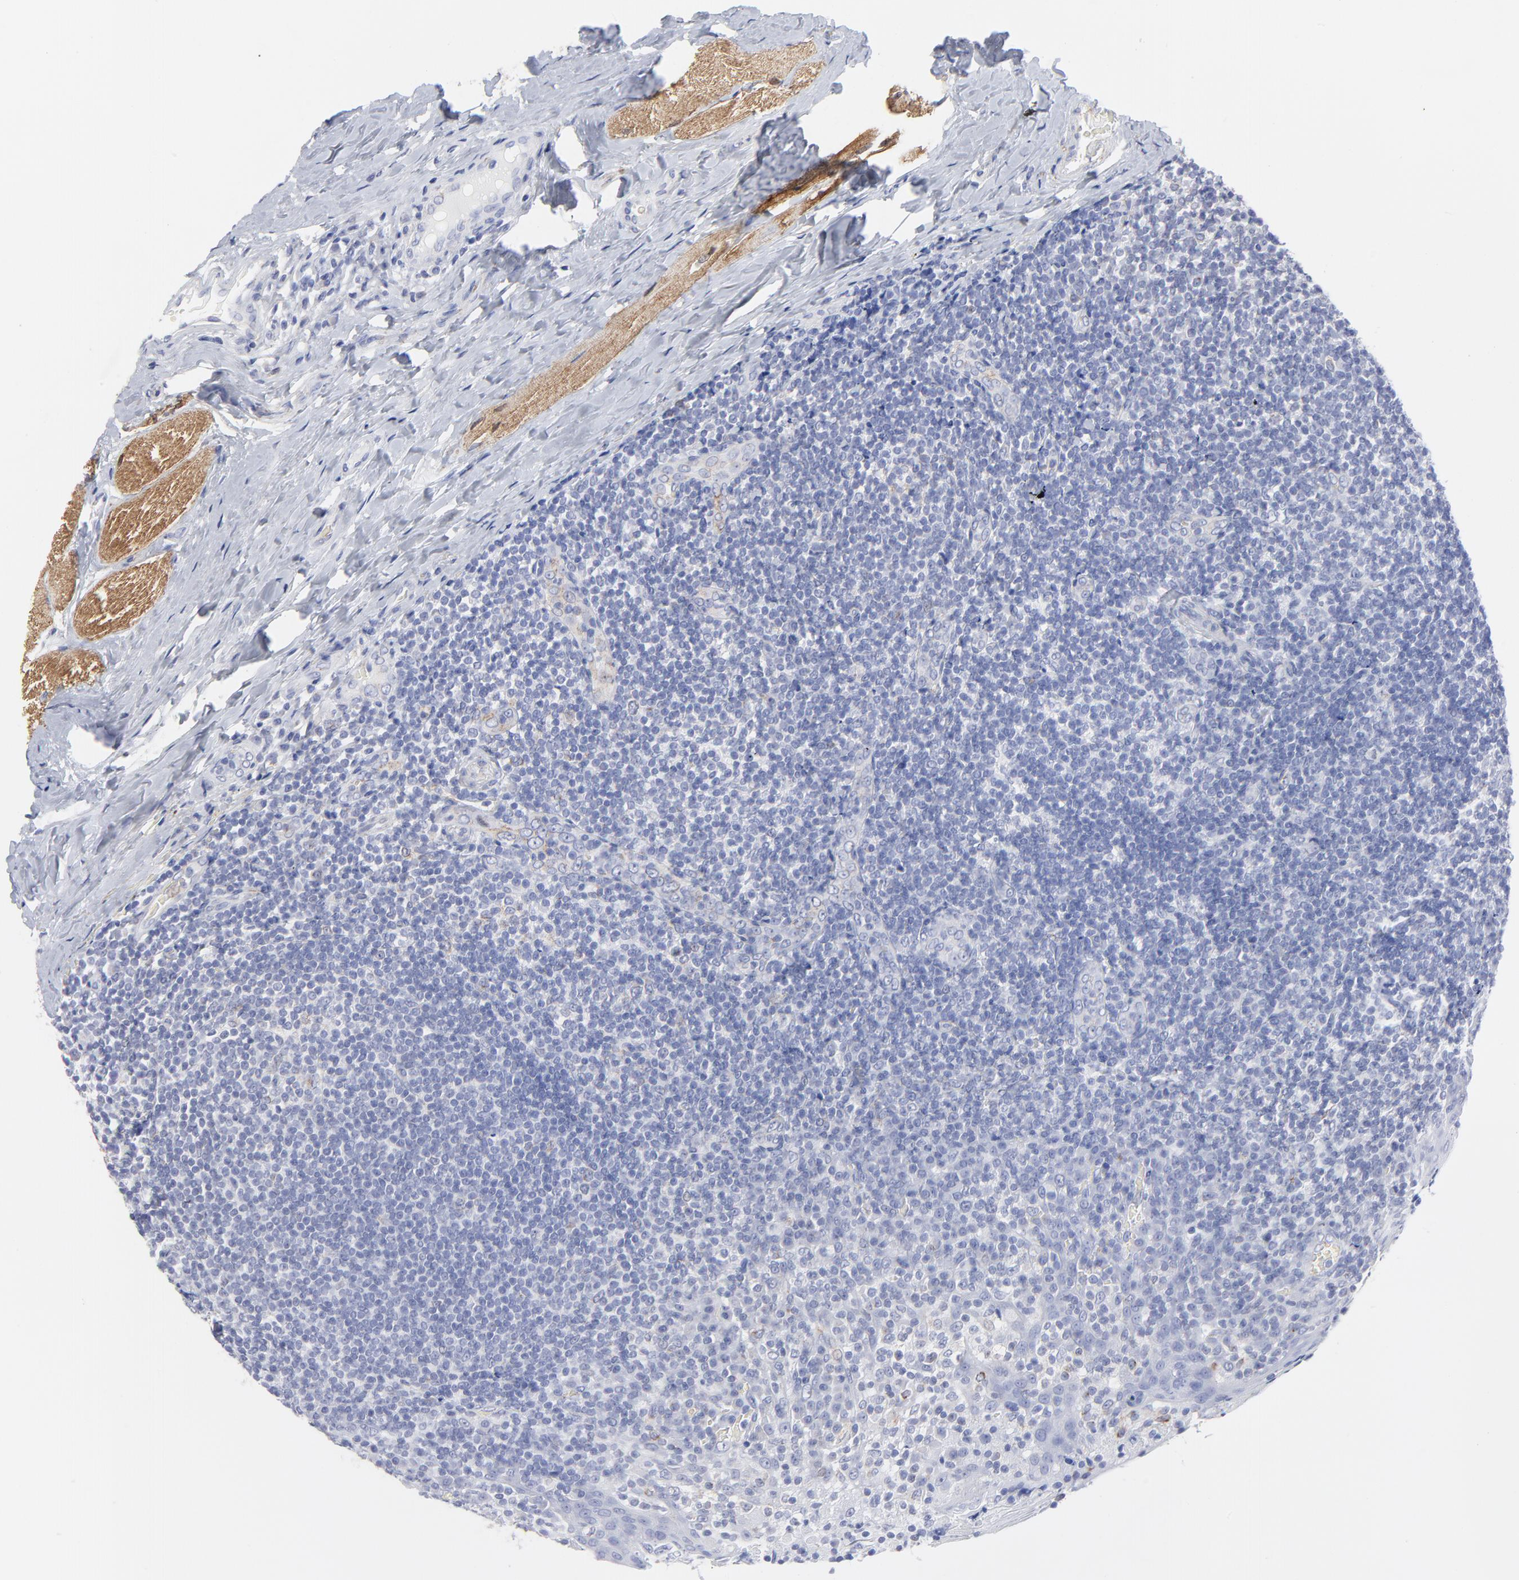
{"staining": {"intensity": "negative", "quantity": "none", "location": "none"}, "tissue": "tonsil", "cell_type": "Germinal center cells", "image_type": "normal", "snomed": [{"axis": "morphology", "description": "Normal tissue, NOS"}, {"axis": "topography", "description": "Tonsil"}], "caption": "DAB immunohistochemical staining of benign human tonsil exhibits no significant staining in germinal center cells.", "gene": "CNTN3", "patient": {"sex": "male", "age": 31}}